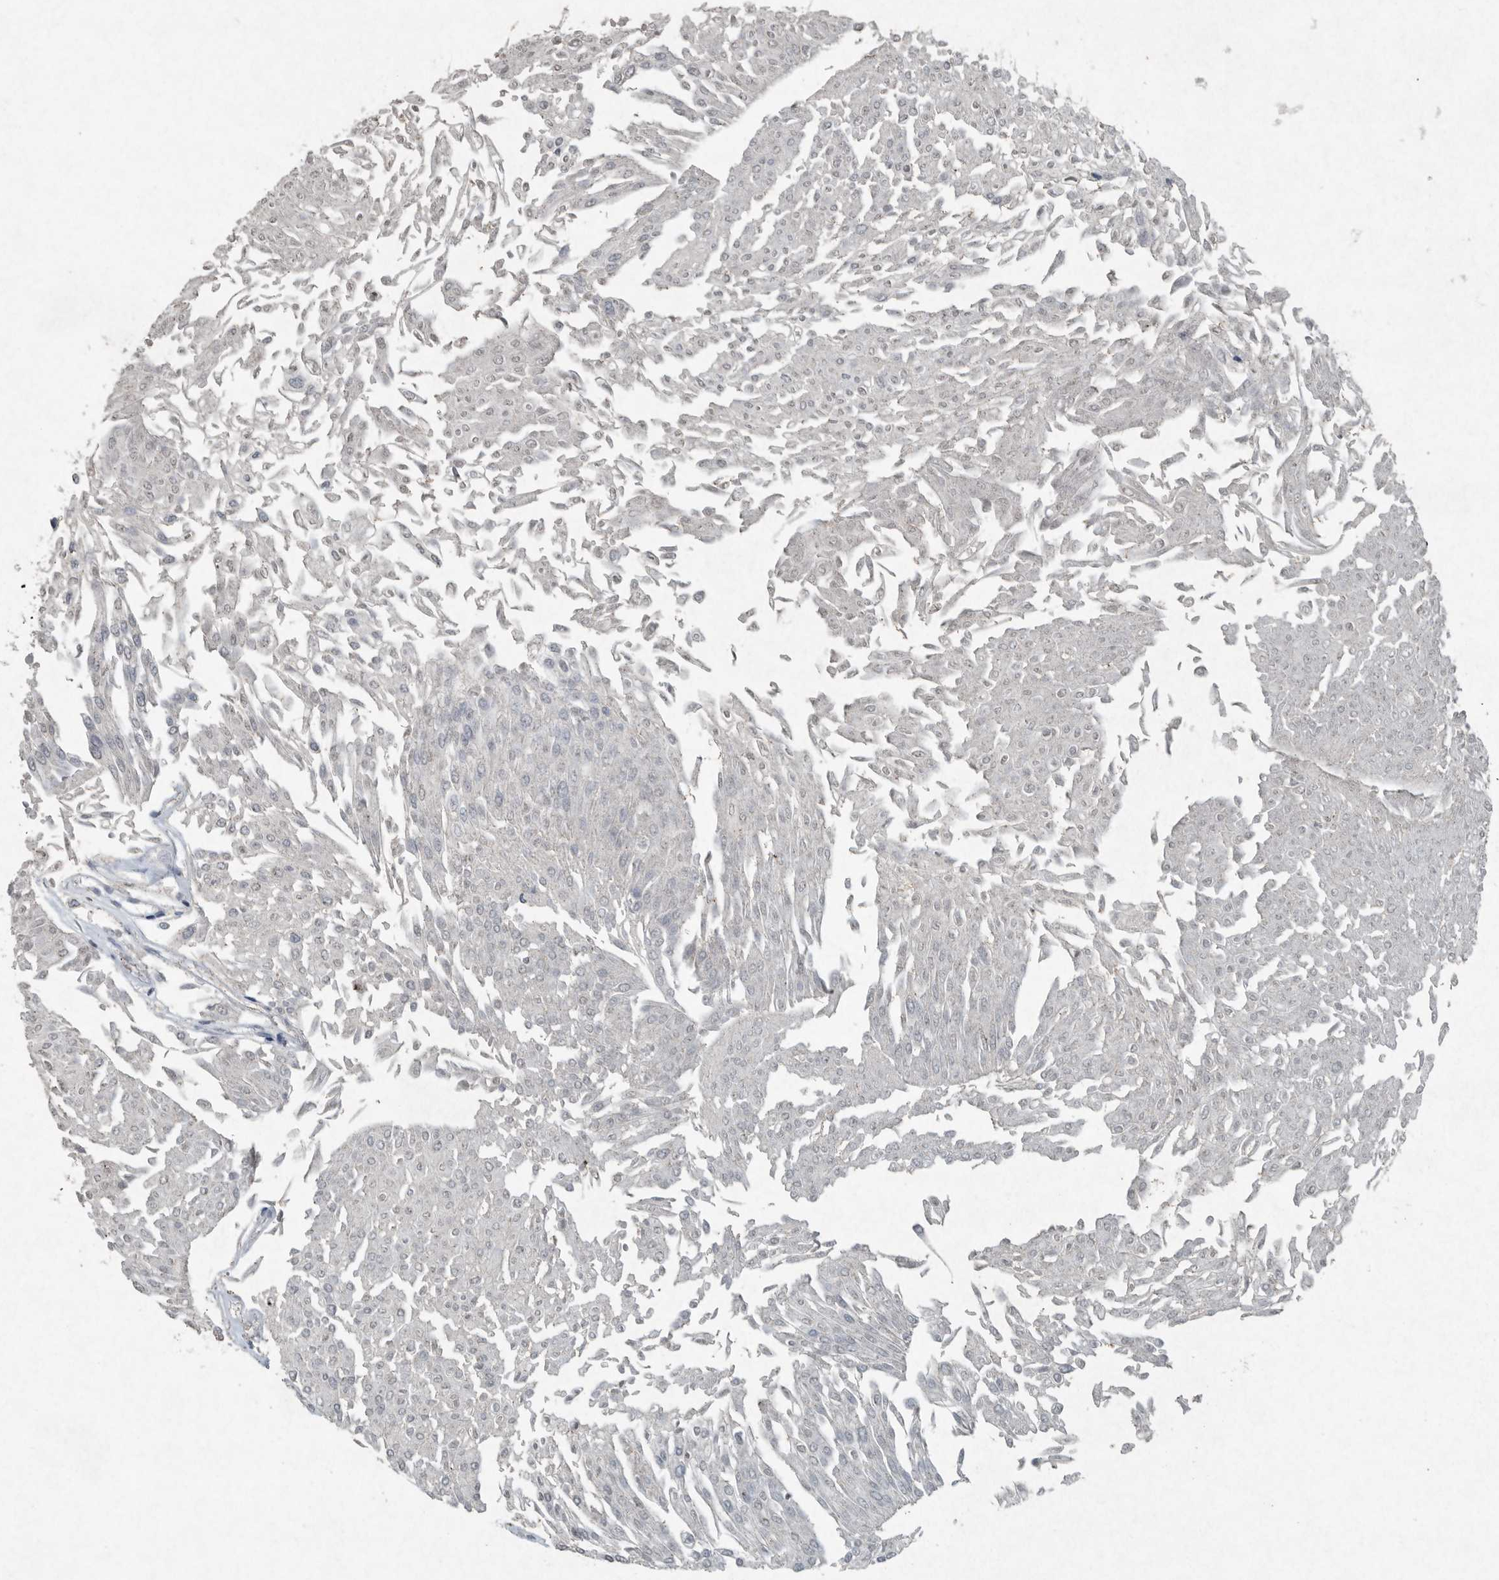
{"staining": {"intensity": "negative", "quantity": "none", "location": "none"}, "tissue": "urothelial cancer", "cell_type": "Tumor cells", "image_type": "cancer", "snomed": [{"axis": "morphology", "description": "Urothelial carcinoma, Low grade"}, {"axis": "topography", "description": "Urinary bladder"}], "caption": "Immunohistochemistry histopathology image of human urothelial cancer stained for a protein (brown), which demonstrates no staining in tumor cells.", "gene": "IL20", "patient": {"sex": "male", "age": 67}}